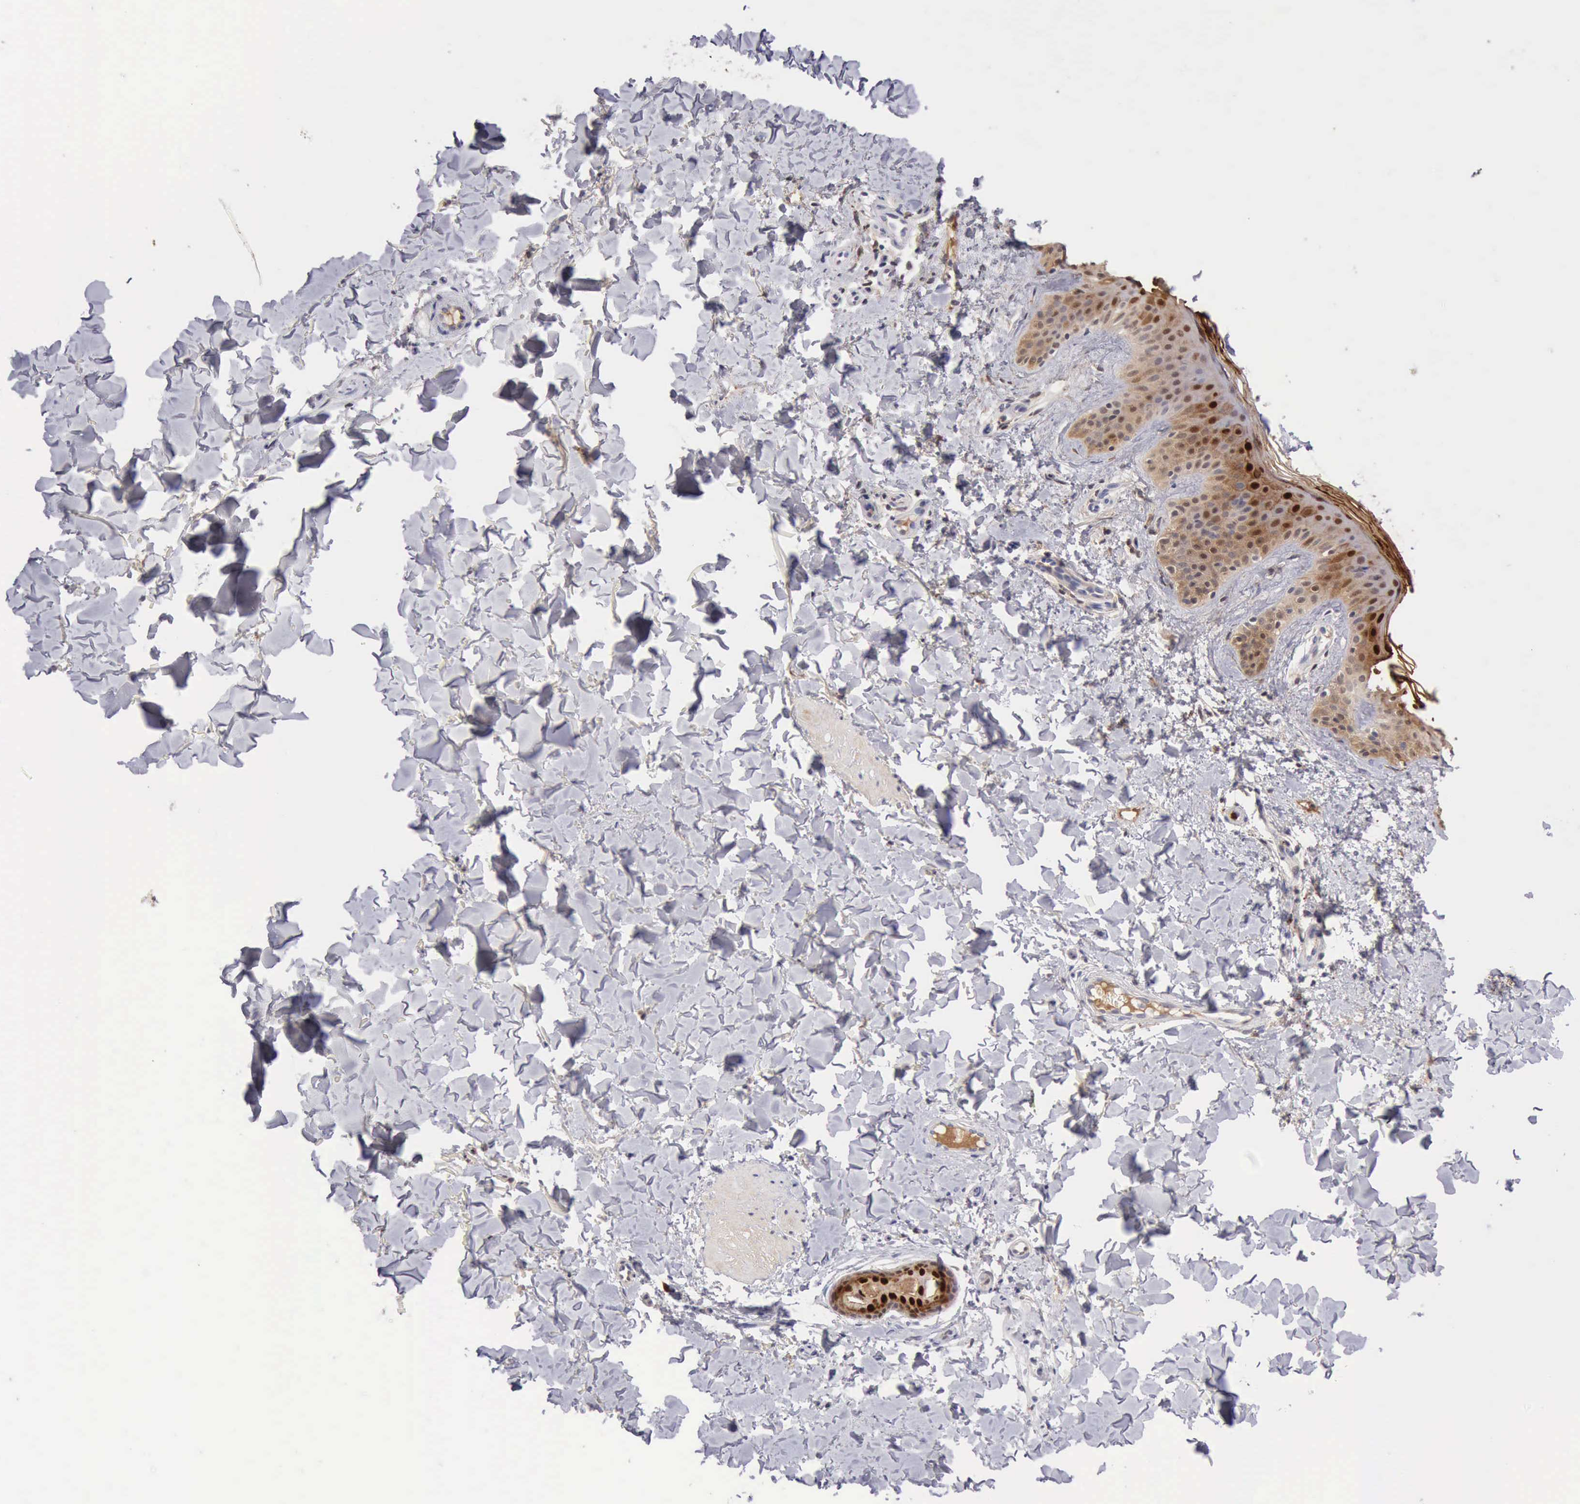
{"staining": {"intensity": "negative", "quantity": "none", "location": "none"}, "tissue": "skin", "cell_type": "Fibroblasts", "image_type": "normal", "snomed": [{"axis": "morphology", "description": "Normal tissue, NOS"}, {"axis": "topography", "description": "Skin"}], "caption": "Skin was stained to show a protein in brown. There is no significant positivity in fibroblasts.", "gene": "CSTA", "patient": {"sex": "male", "age": 32}}